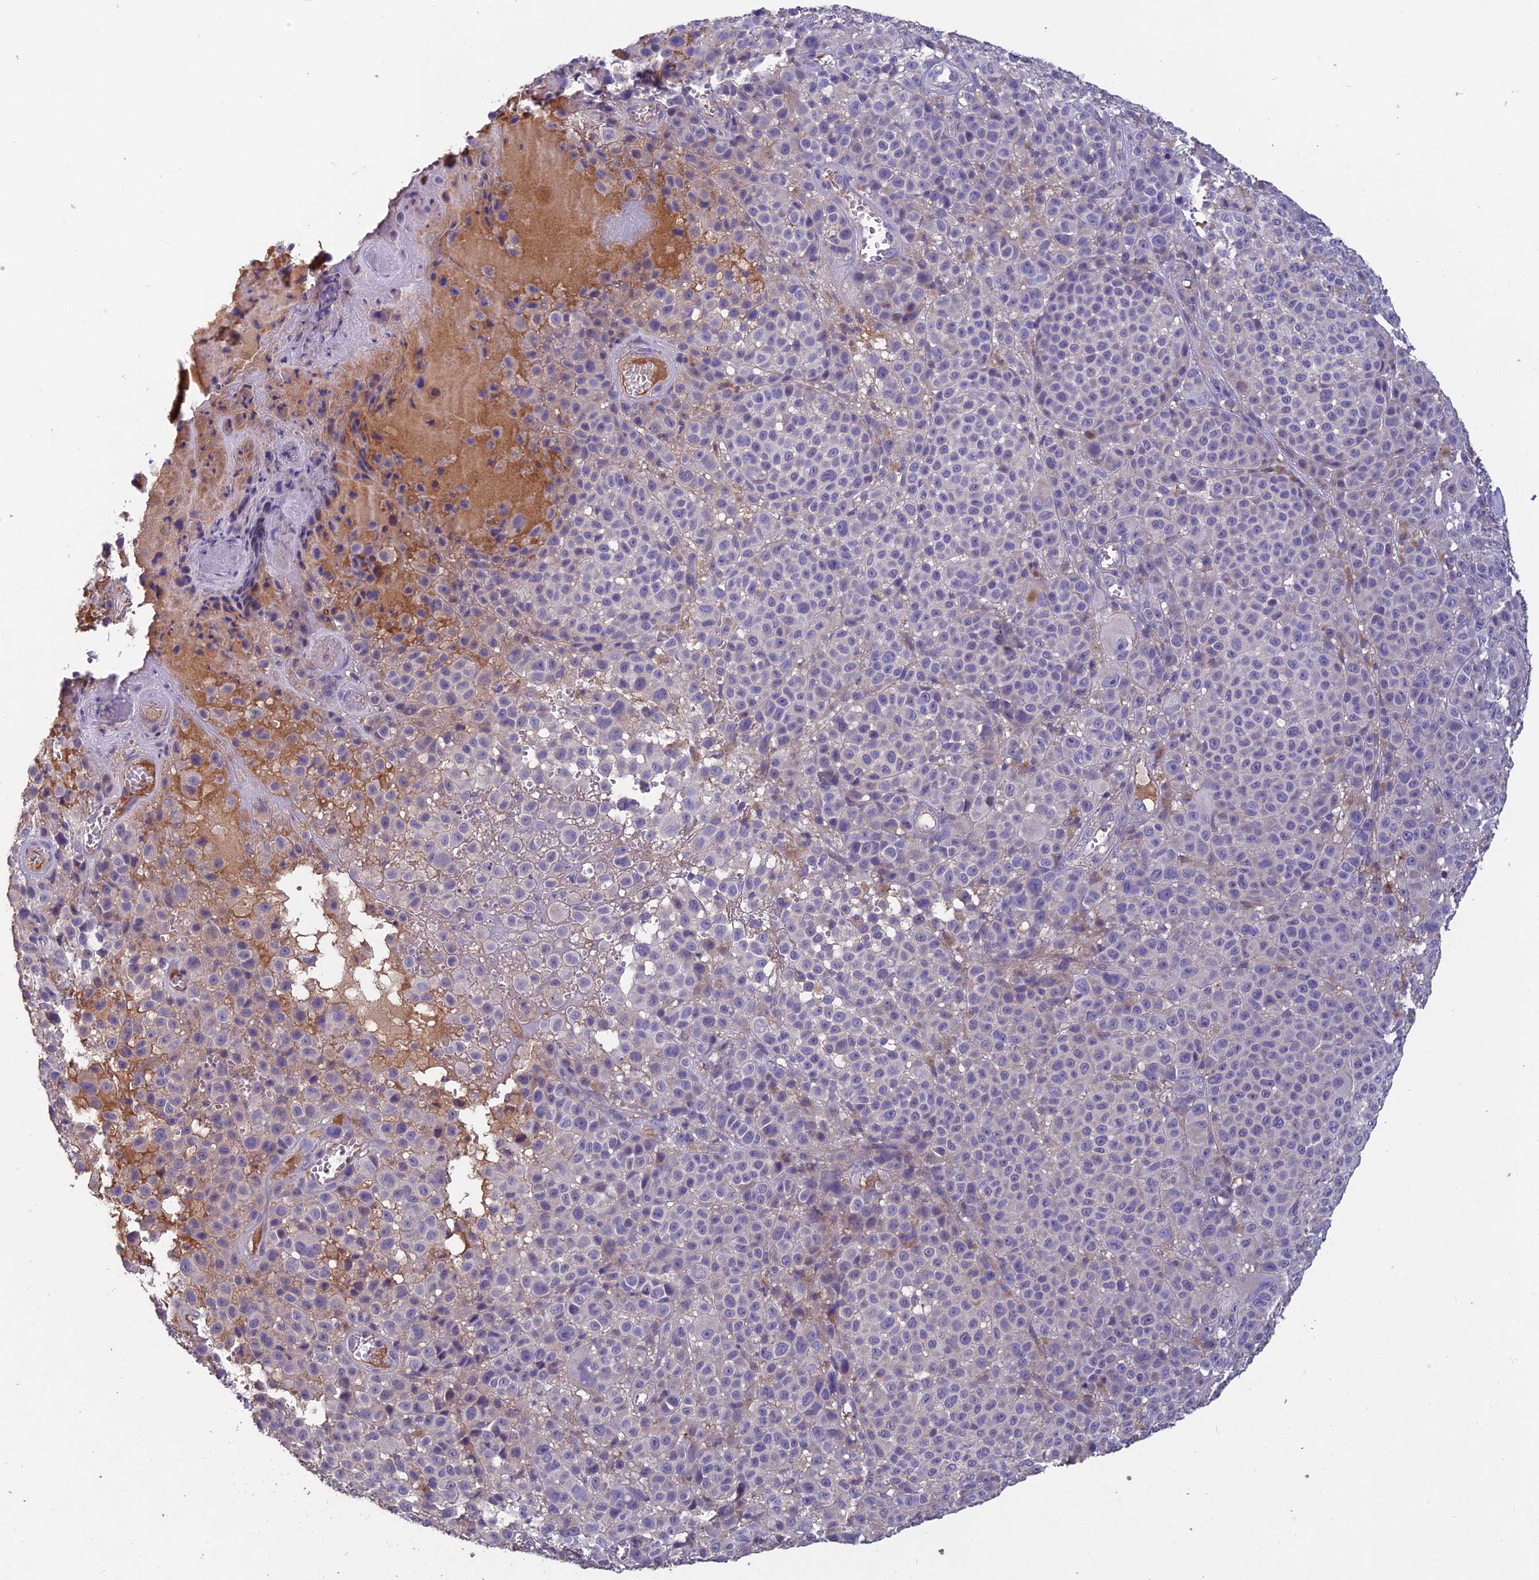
{"staining": {"intensity": "negative", "quantity": "none", "location": "none"}, "tissue": "melanoma", "cell_type": "Tumor cells", "image_type": "cancer", "snomed": [{"axis": "morphology", "description": "Malignant melanoma, NOS"}, {"axis": "topography", "description": "Skin"}], "caption": "Melanoma was stained to show a protein in brown. There is no significant expression in tumor cells. (Brightfield microscopy of DAB (3,3'-diaminobenzidine) immunohistochemistry (IHC) at high magnification).", "gene": "CEACAM16", "patient": {"sex": "female", "age": 94}}